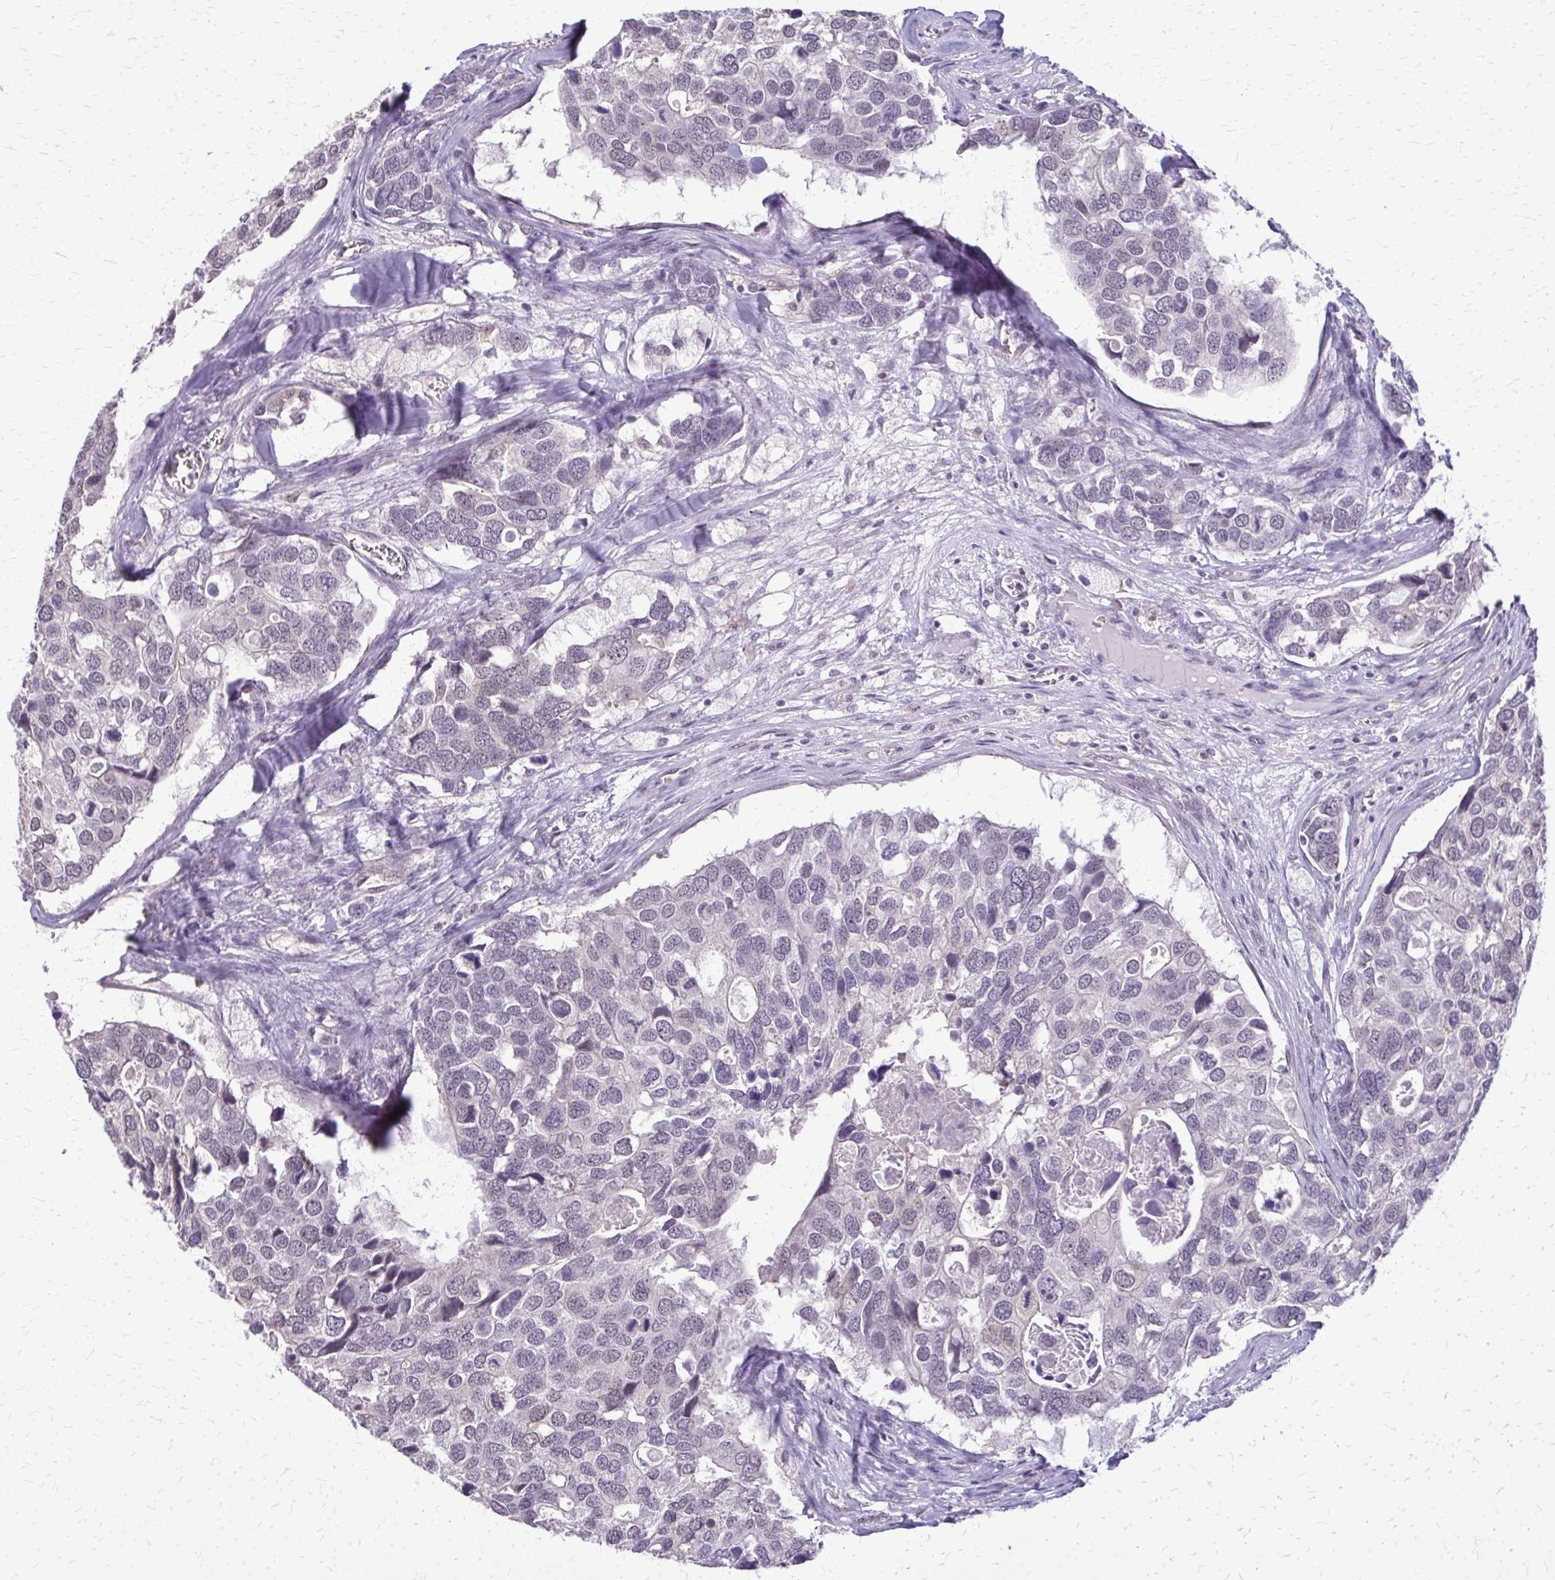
{"staining": {"intensity": "negative", "quantity": "none", "location": "none"}, "tissue": "breast cancer", "cell_type": "Tumor cells", "image_type": "cancer", "snomed": [{"axis": "morphology", "description": "Duct carcinoma"}, {"axis": "topography", "description": "Breast"}], "caption": "Breast infiltrating ductal carcinoma was stained to show a protein in brown. There is no significant positivity in tumor cells.", "gene": "PLCB1", "patient": {"sex": "female", "age": 83}}